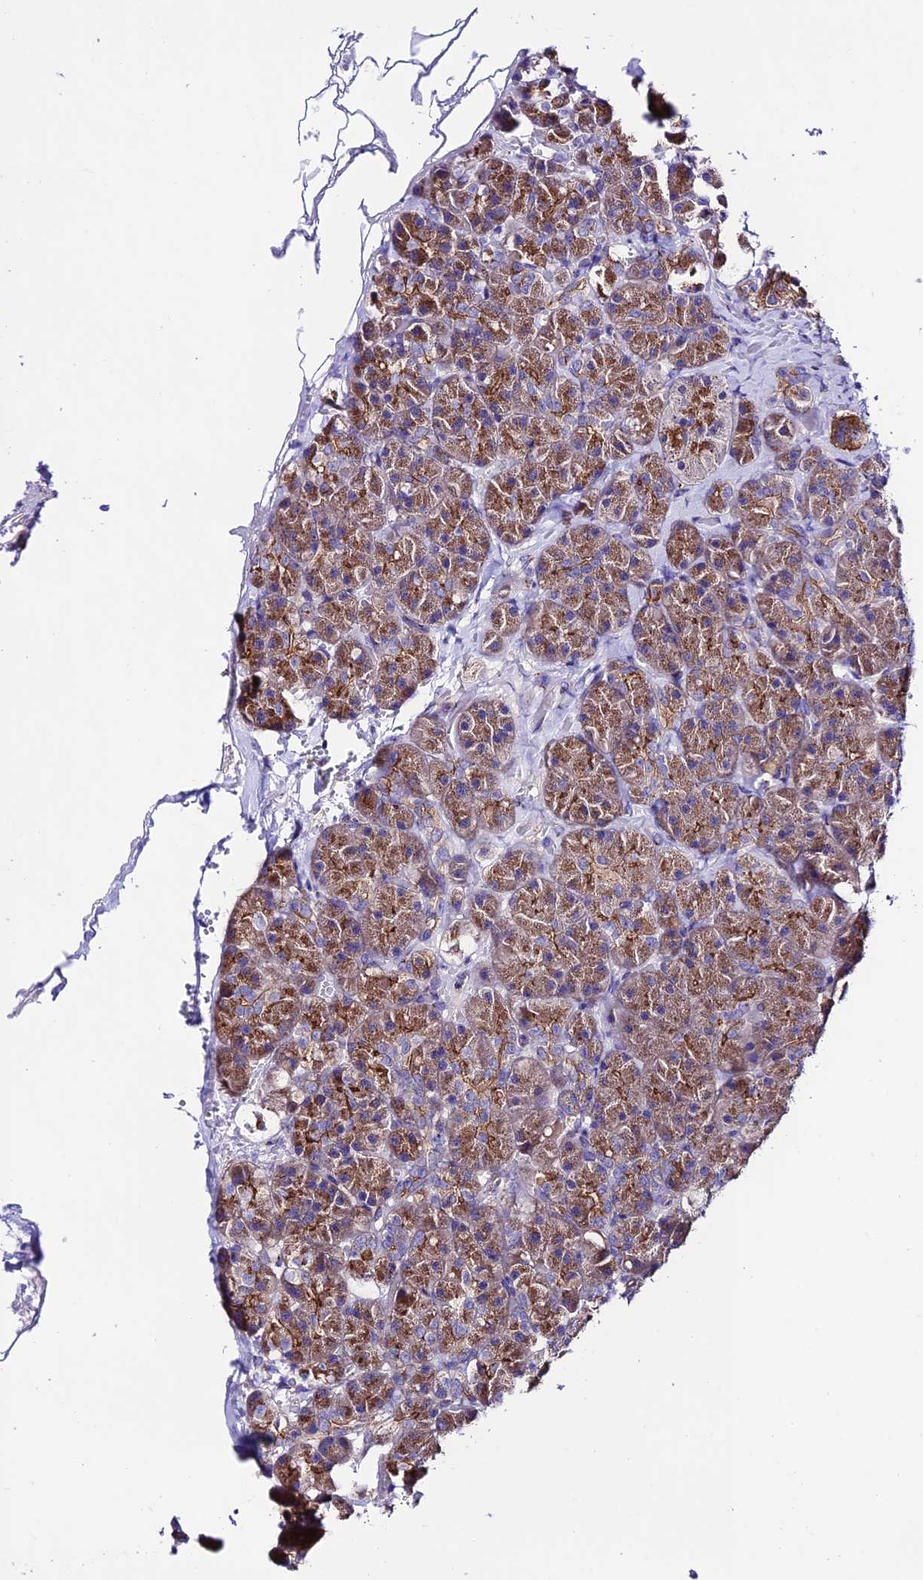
{"staining": {"intensity": "strong", "quantity": ">75%", "location": "cytoplasmic/membranous"}, "tissue": "pancreas", "cell_type": "Exocrine glandular cells", "image_type": "normal", "snomed": [{"axis": "morphology", "description": "Normal tissue, NOS"}, {"axis": "topography", "description": "Pancreas"}], "caption": "Unremarkable pancreas demonstrates strong cytoplasmic/membranous staining in approximately >75% of exocrine glandular cells, visualized by immunohistochemistry. (brown staining indicates protein expression, while blue staining denotes nuclei).", "gene": "LACTB2", "patient": {"sex": "male", "age": 36}}